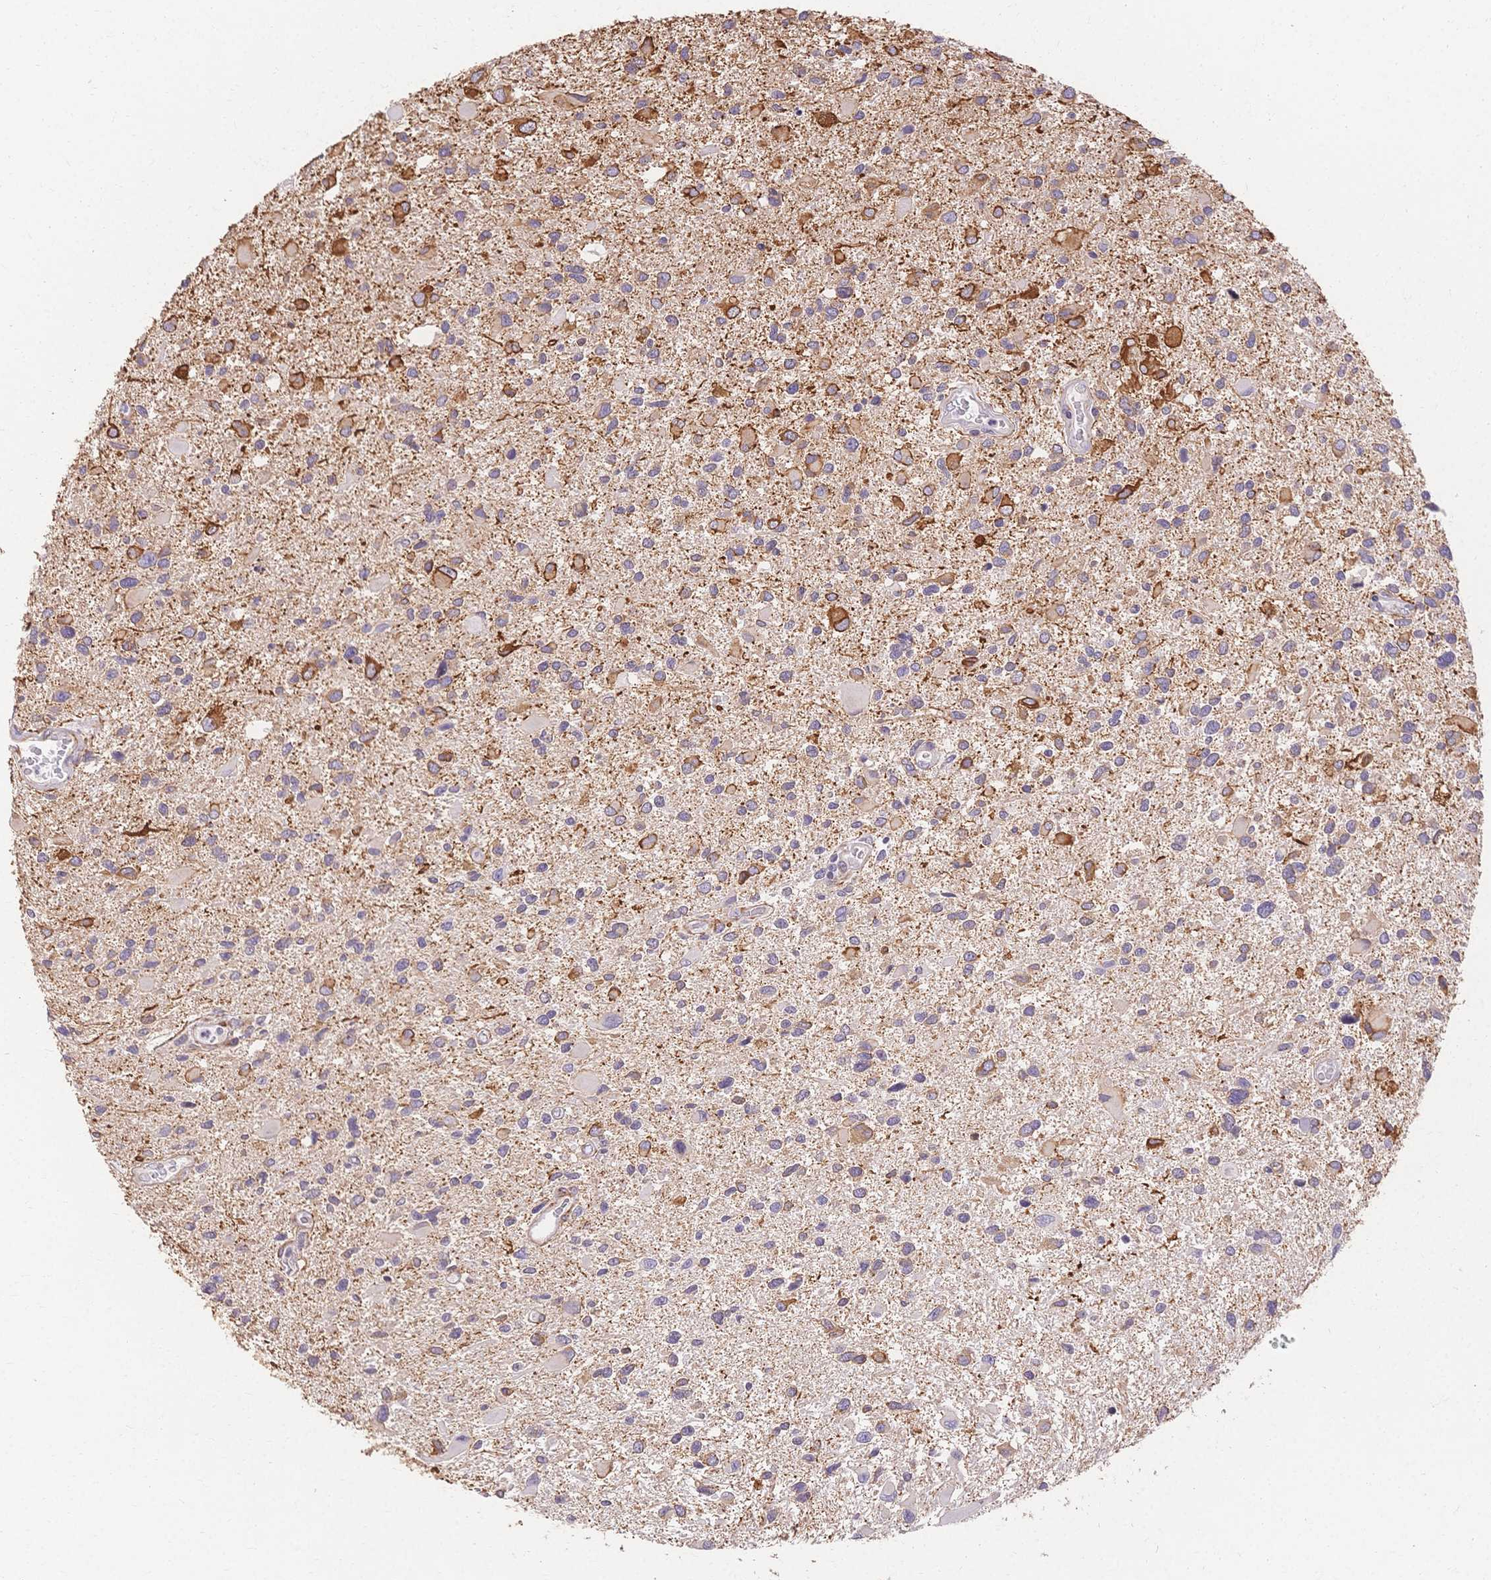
{"staining": {"intensity": "moderate", "quantity": "<25%", "location": "cytoplasmic/membranous"}, "tissue": "glioma", "cell_type": "Tumor cells", "image_type": "cancer", "snomed": [{"axis": "morphology", "description": "Glioma, malignant, Low grade"}, {"axis": "topography", "description": "Brain"}], "caption": "Moderate cytoplasmic/membranous staining is identified in approximately <25% of tumor cells in low-grade glioma (malignant).", "gene": "HS3ST5", "patient": {"sex": "female", "age": 32}}